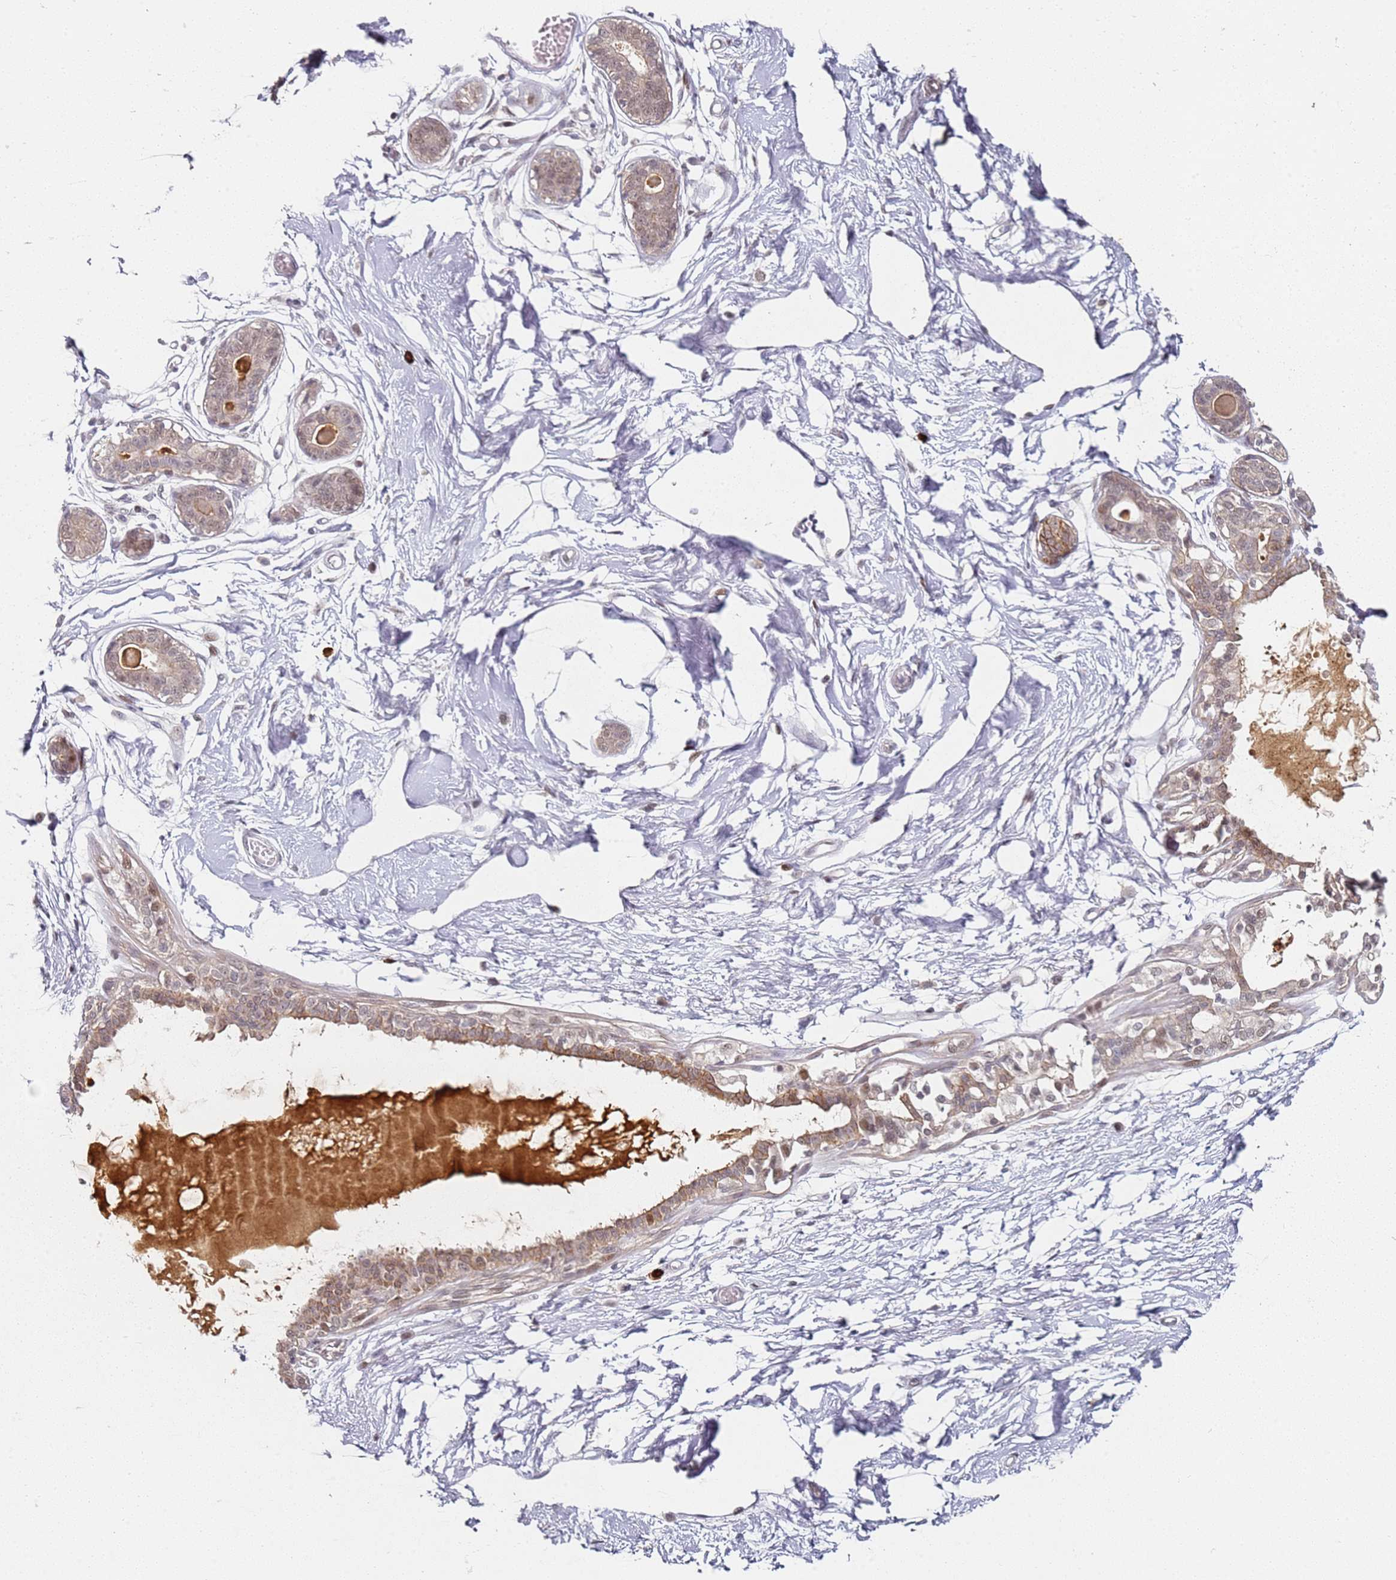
{"staining": {"intensity": "negative", "quantity": "none", "location": "none"}, "tissue": "breast", "cell_type": "Adipocytes", "image_type": "normal", "snomed": [{"axis": "morphology", "description": "Normal tissue, NOS"}, {"axis": "topography", "description": "Breast"}], "caption": "An image of human breast is negative for staining in adipocytes. (Brightfield microscopy of DAB (3,3'-diaminobenzidine) IHC at high magnification).", "gene": "ATF6B", "patient": {"sex": "female", "age": 45}}